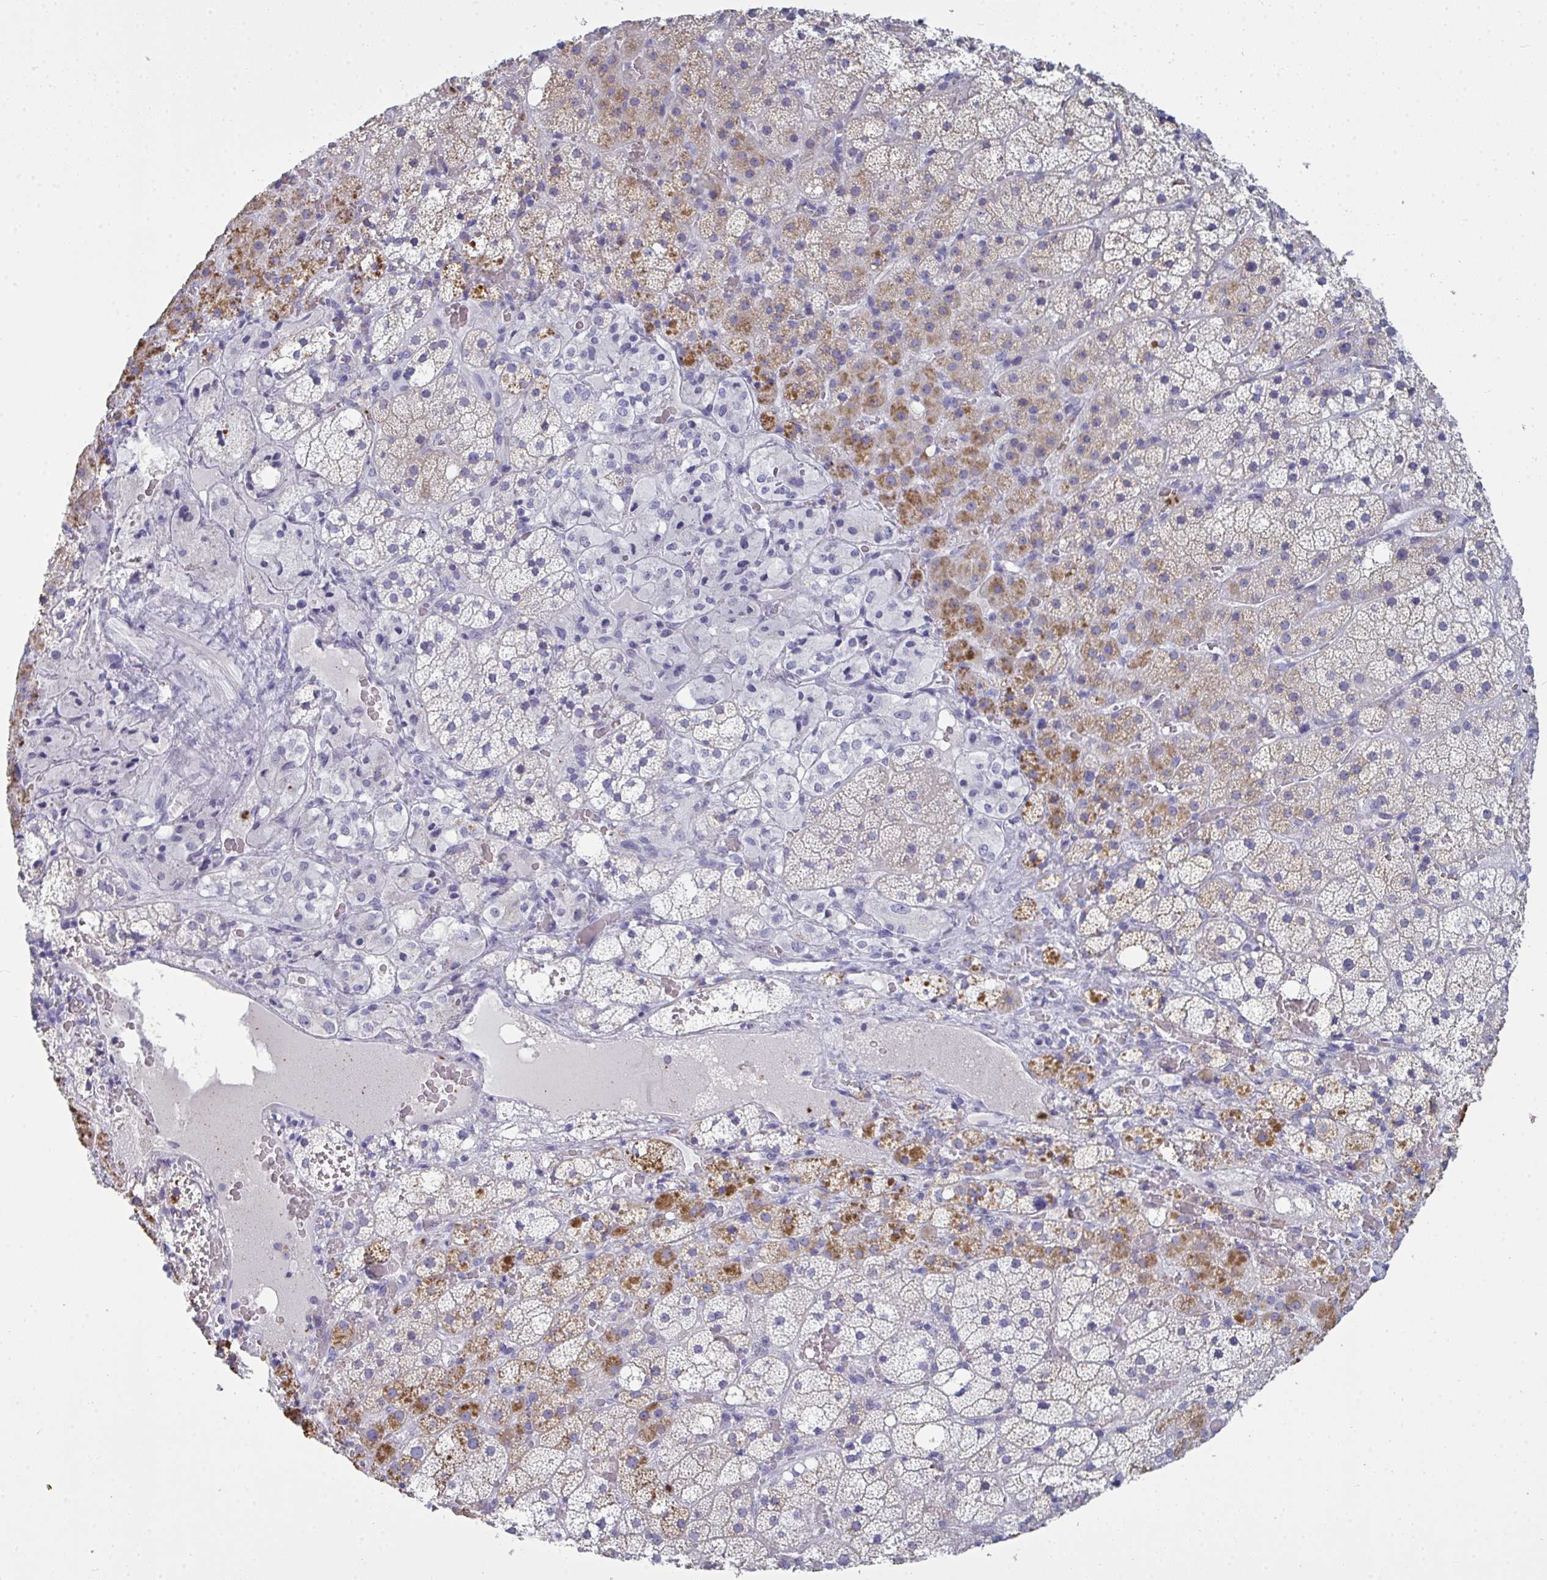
{"staining": {"intensity": "moderate", "quantity": "<25%", "location": "cytoplasmic/membranous"}, "tissue": "adrenal gland", "cell_type": "Glandular cells", "image_type": "normal", "snomed": [{"axis": "morphology", "description": "Normal tissue, NOS"}, {"axis": "topography", "description": "Adrenal gland"}], "caption": "Immunohistochemistry micrograph of benign adrenal gland: adrenal gland stained using immunohistochemistry reveals low levels of moderate protein expression localized specifically in the cytoplasmic/membranous of glandular cells, appearing as a cytoplasmic/membranous brown color.", "gene": "SERPINB10", "patient": {"sex": "male", "age": 53}}